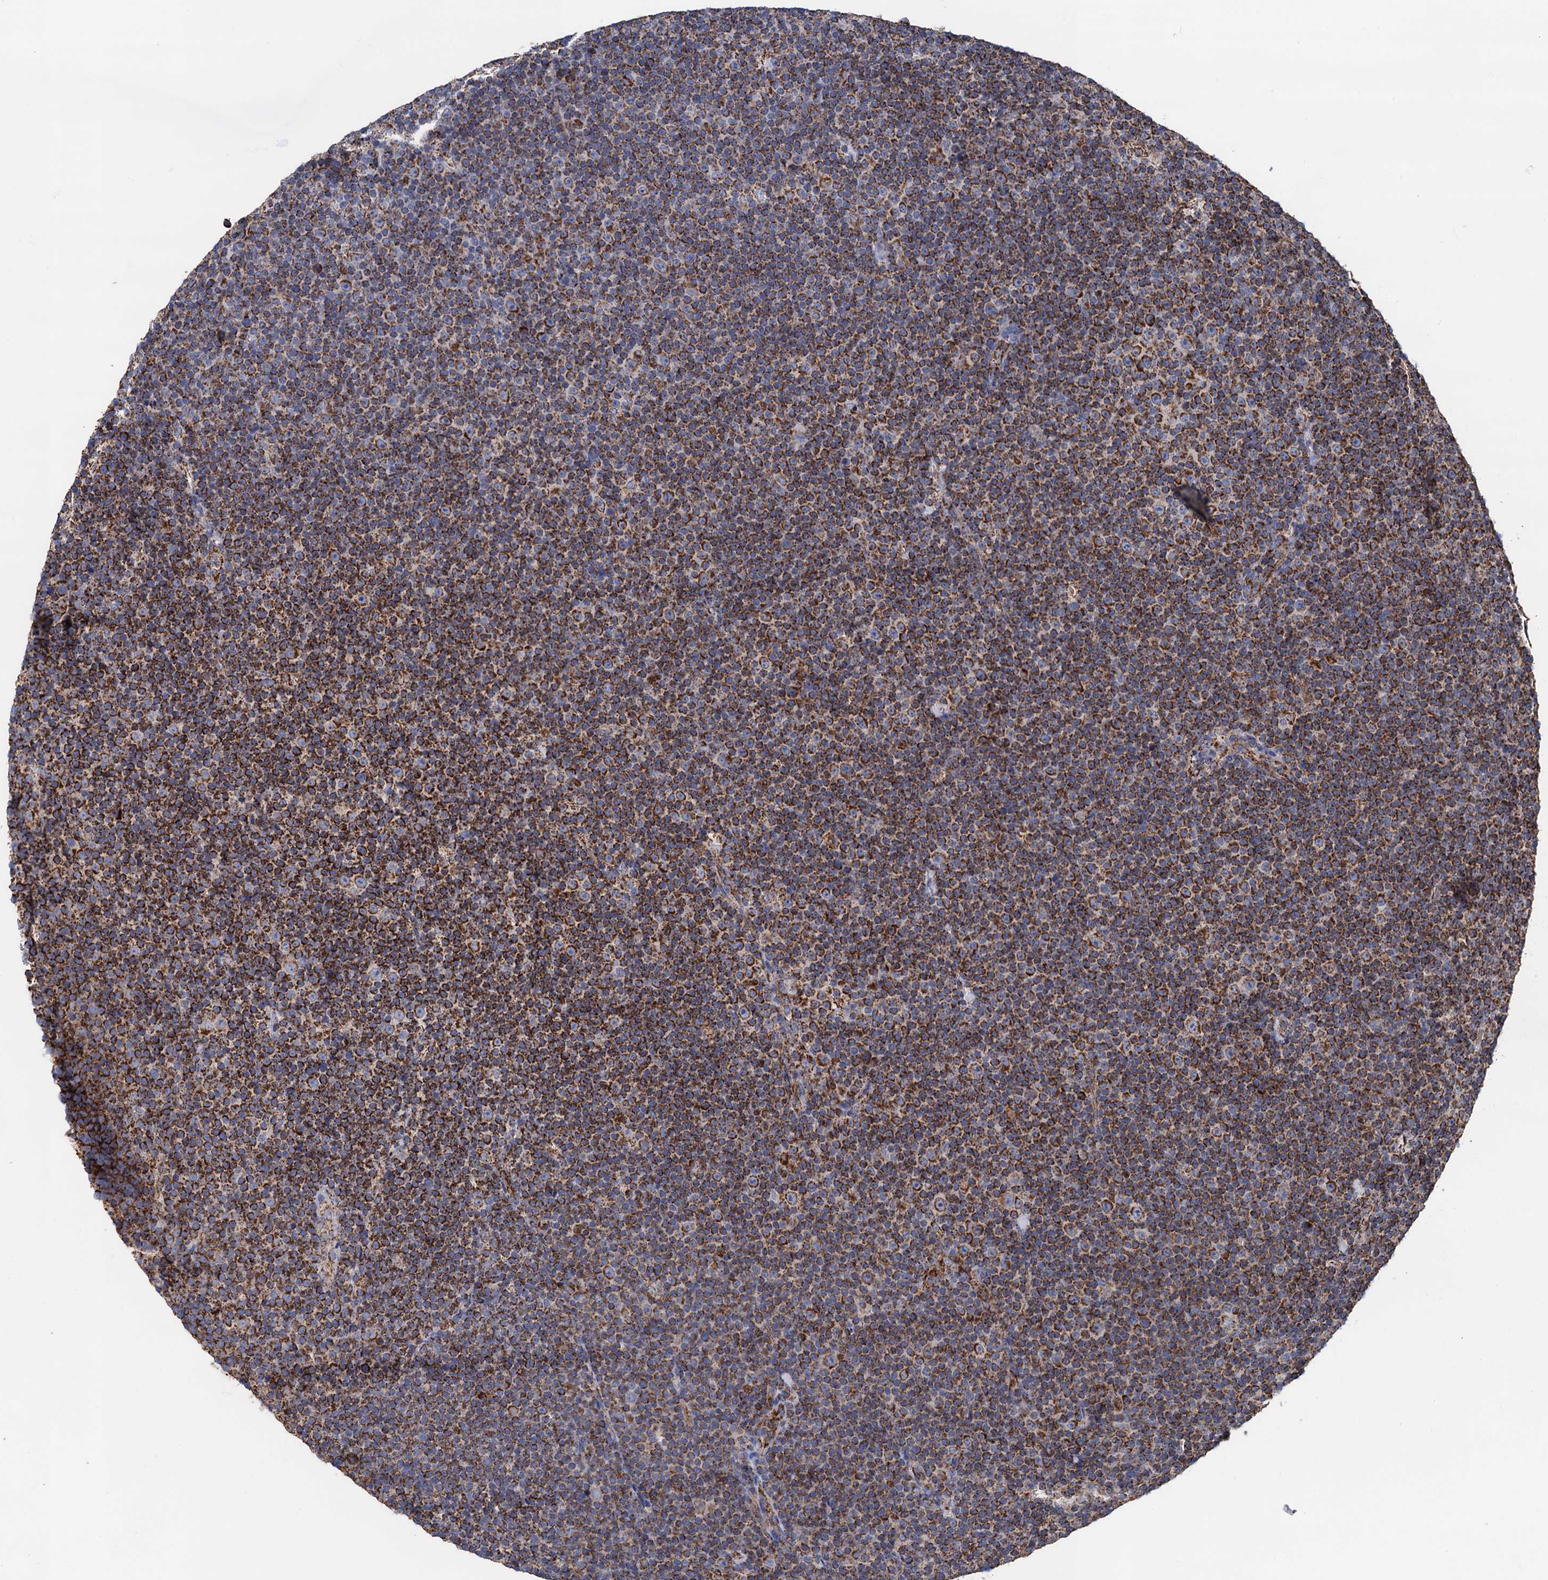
{"staining": {"intensity": "strong", "quantity": ">75%", "location": "cytoplasmic/membranous"}, "tissue": "lymphoma", "cell_type": "Tumor cells", "image_type": "cancer", "snomed": [{"axis": "morphology", "description": "Malignant lymphoma, non-Hodgkin's type, Low grade"}, {"axis": "topography", "description": "Lymph node"}], "caption": "A photomicrograph of malignant lymphoma, non-Hodgkin's type (low-grade) stained for a protein displays strong cytoplasmic/membranous brown staining in tumor cells. The staining was performed using DAB (3,3'-diaminobenzidine), with brown indicating positive protein expression. Nuclei are stained blue with hematoxylin.", "gene": "DGLUCY", "patient": {"sex": "female", "age": 67}}